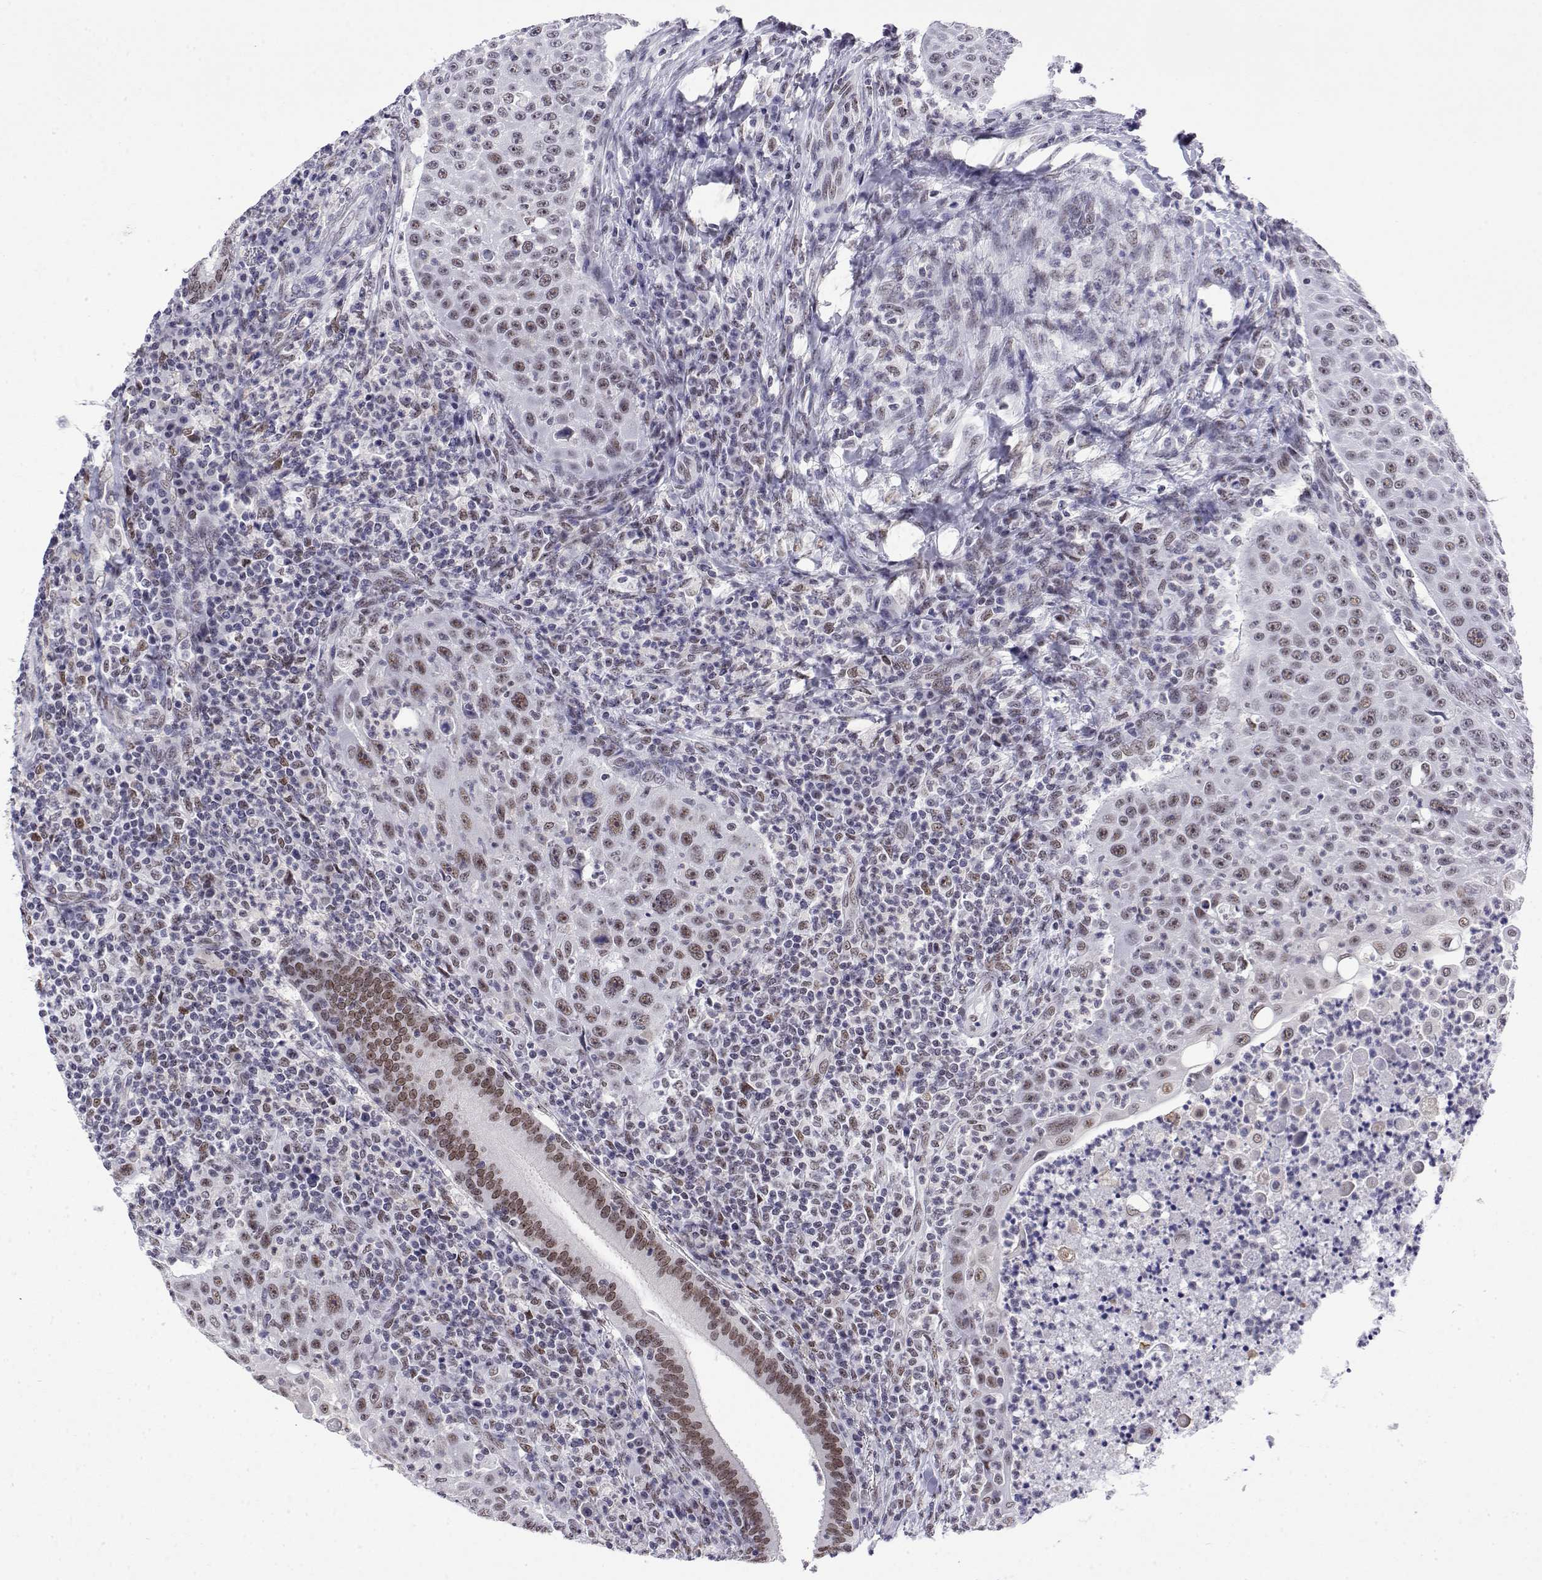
{"staining": {"intensity": "weak", "quantity": "25%-75%", "location": "nuclear"}, "tissue": "head and neck cancer", "cell_type": "Tumor cells", "image_type": "cancer", "snomed": [{"axis": "morphology", "description": "Squamous cell carcinoma, NOS"}, {"axis": "topography", "description": "Head-Neck"}], "caption": "Protein staining of head and neck cancer tissue reveals weak nuclear staining in approximately 25%-75% of tumor cells. (DAB = brown stain, brightfield microscopy at high magnification).", "gene": "POLDIP3", "patient": {"sex": "male", "age": 69}}